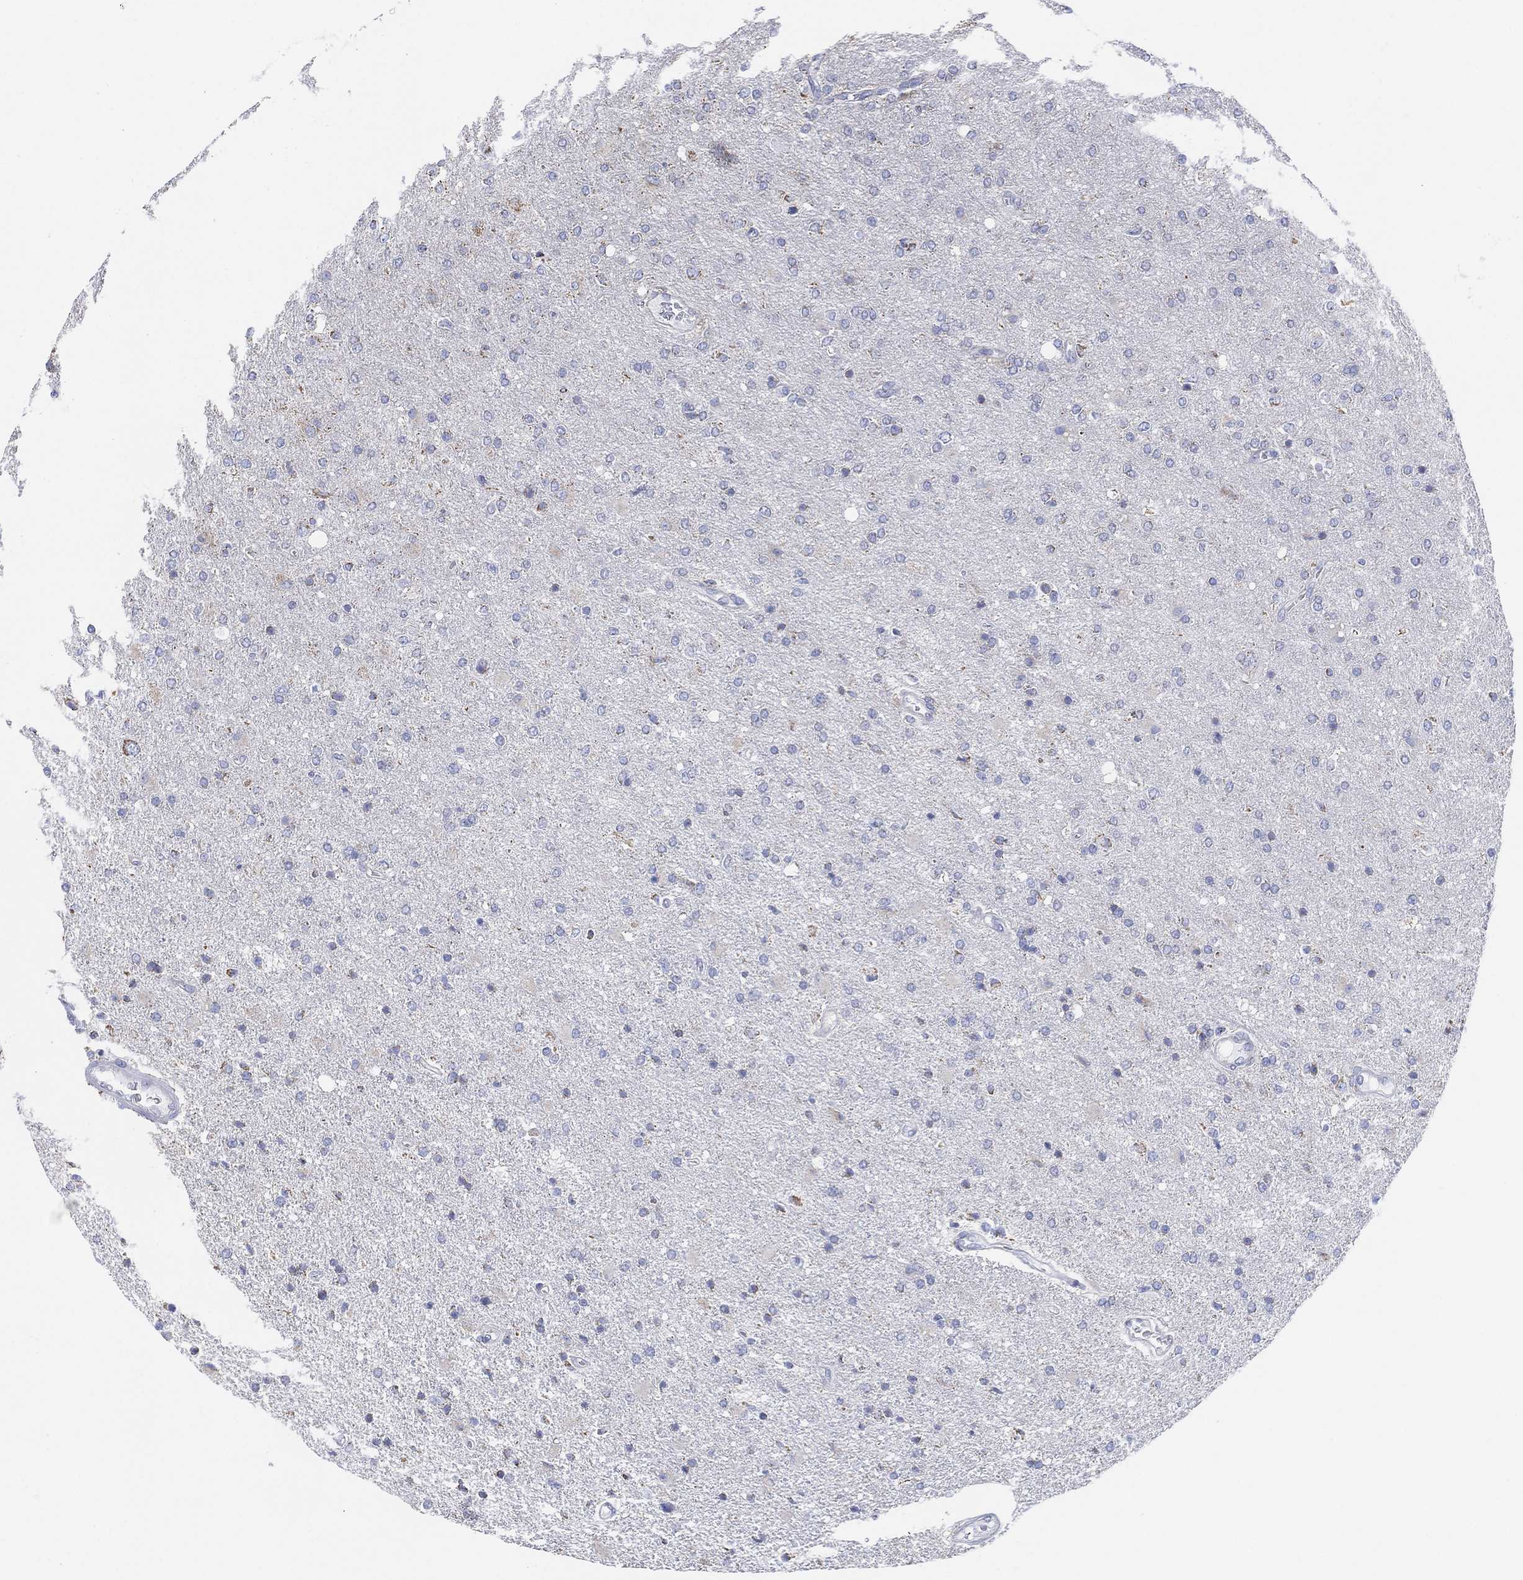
{"staining": {"intensity": "negative", "quantity": "none", "location": "none"}, "tissue": "glioma", "cell_type": "Tumor cells", "image_type": "cancer", "snomed": [{"axis": "morphology", "description": "Glioma, malignant, High grade"}, {"axis": "topography", "description": "Cerebral cortex"}], "caption": "Immunohistochemical staining of human malignant glioma (high-grade) displays no significant expression in tumor cells.", "gene": "CFTR", "patient": {"sex": "male", "age": 70}}